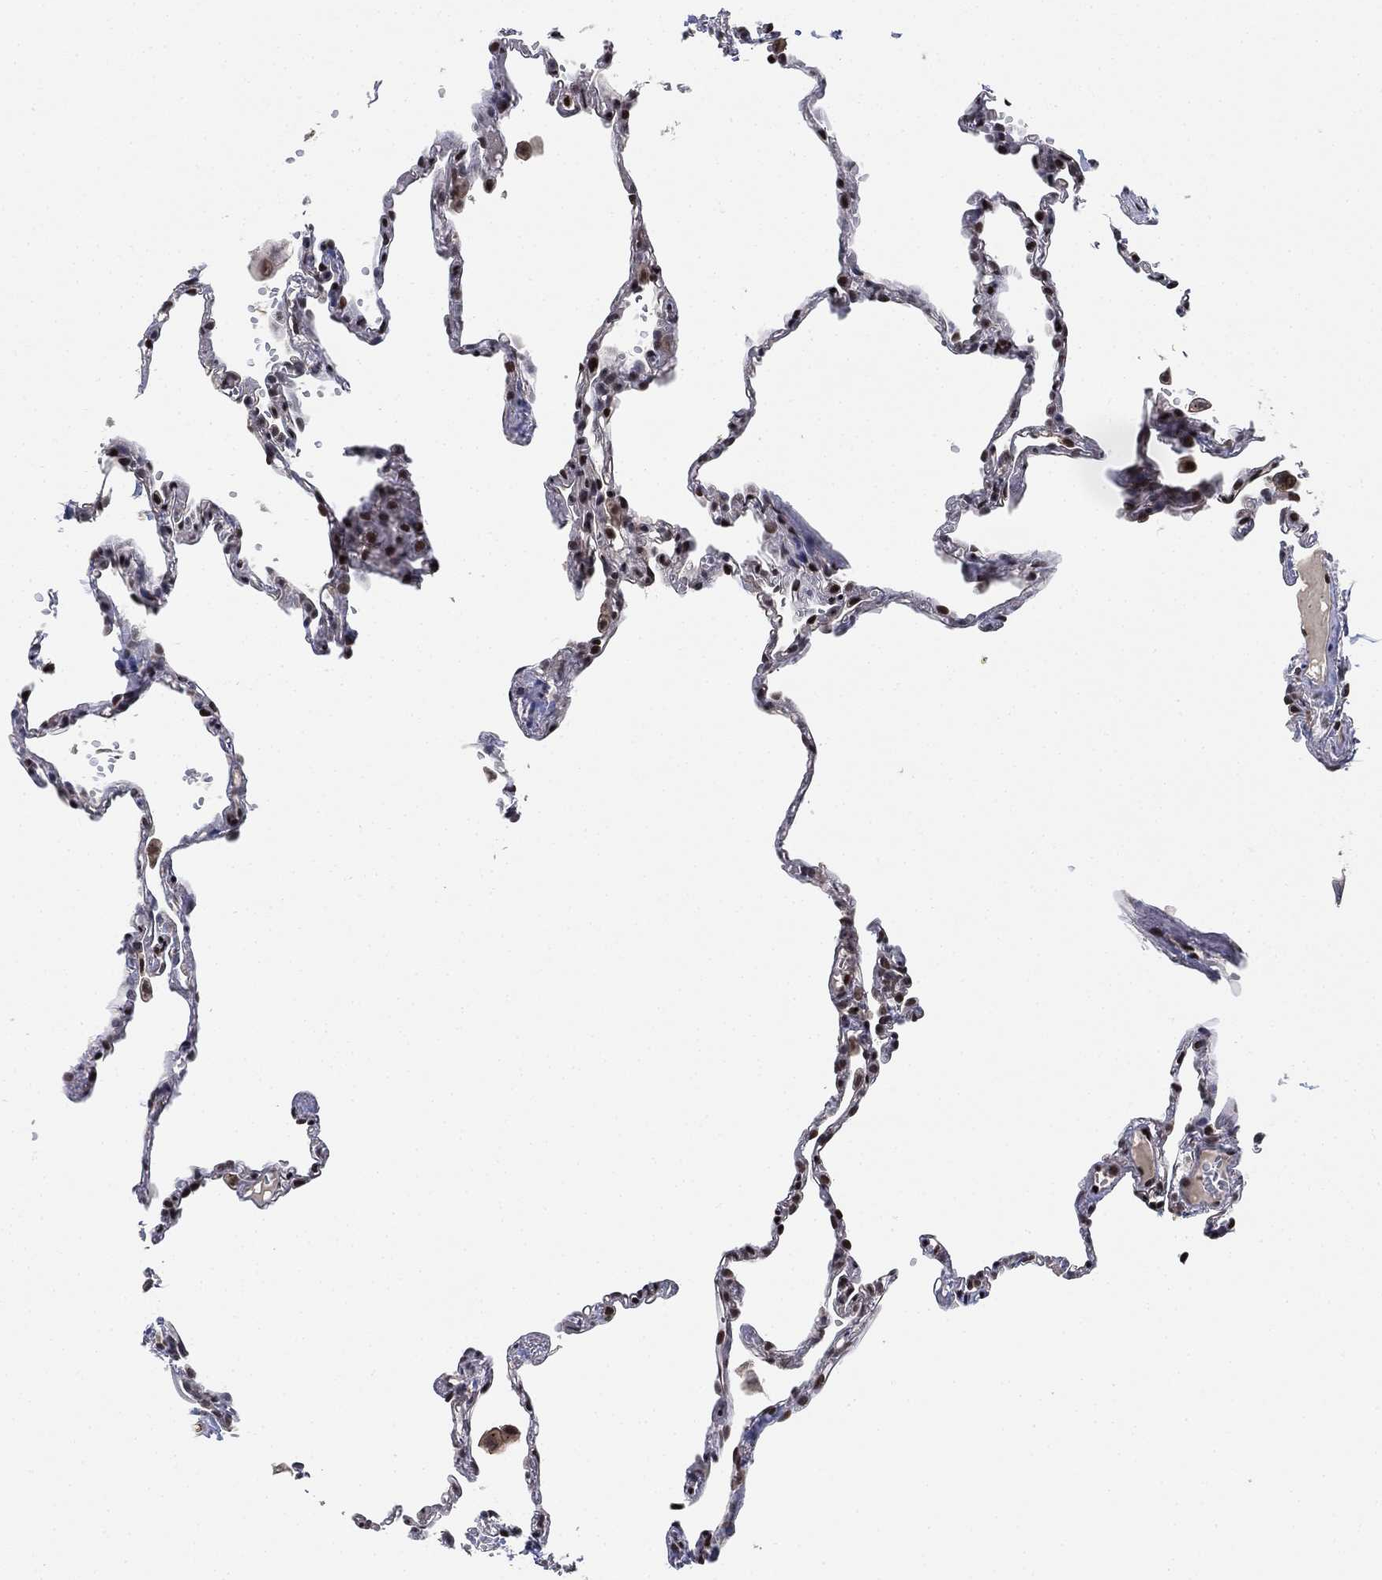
{"staining": {"intensity": "strong", "quantity": "25%-75%", "location": "nuclear"}, "tissue": "lung", "cell_type": "Alveolar cells", "image_type": "normal", "snomed": [{"axis": "morphology", "description": "Normal tissue, NOS"}, {"axis": "topography", "description": "Lung"}], "caption": "This is an image of IHC staining of unremarkable lung, which shows strong expression in the nuclear of alveolar cells.", "gene": "ZSCAN30", "patient": {"sex": "male", "age": 78}}